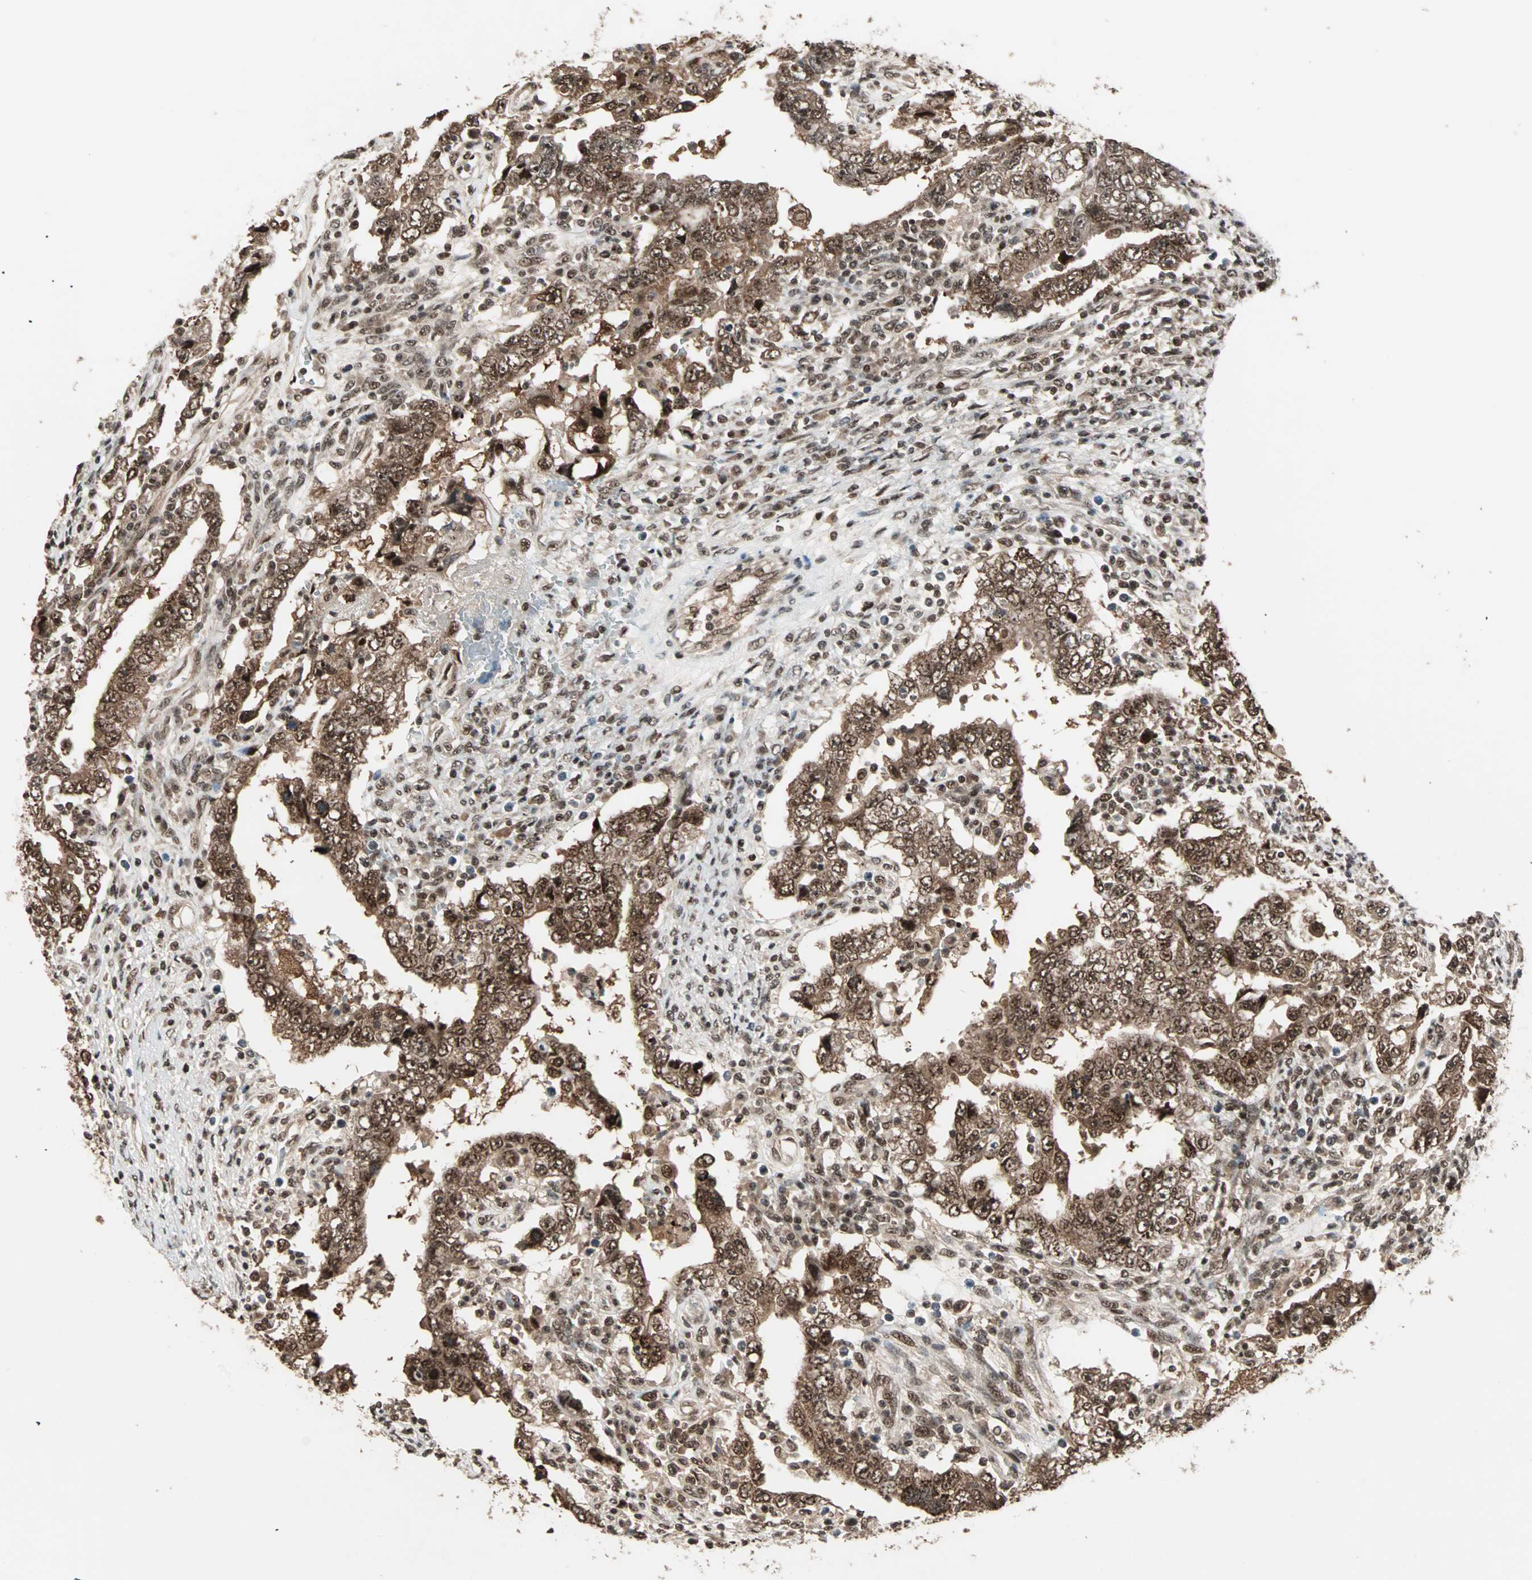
{"staining": {"intensity": "strong", "quantity": ">75%", "location": "cytoplasmic/membranous,nuclear"}, "tissue": "testis cancer", "cell_type": "Tumor cells", "image_type": "cancer", "snomed": [{"axis": "morphology", "description": "Carcinoma, Embryonal, NOS"}, {"axis": "topography", "description": "Testis"}], "caption": "DAB immunohistochemical staining of human testis cancer (embryonal carcinoma) displays strong cytoplasmic/membranous and nuclear protein staining in approximately >75% of tumor cells.", "gene": "ZNF44", "patient": {"sex": "male", "age": 26}}